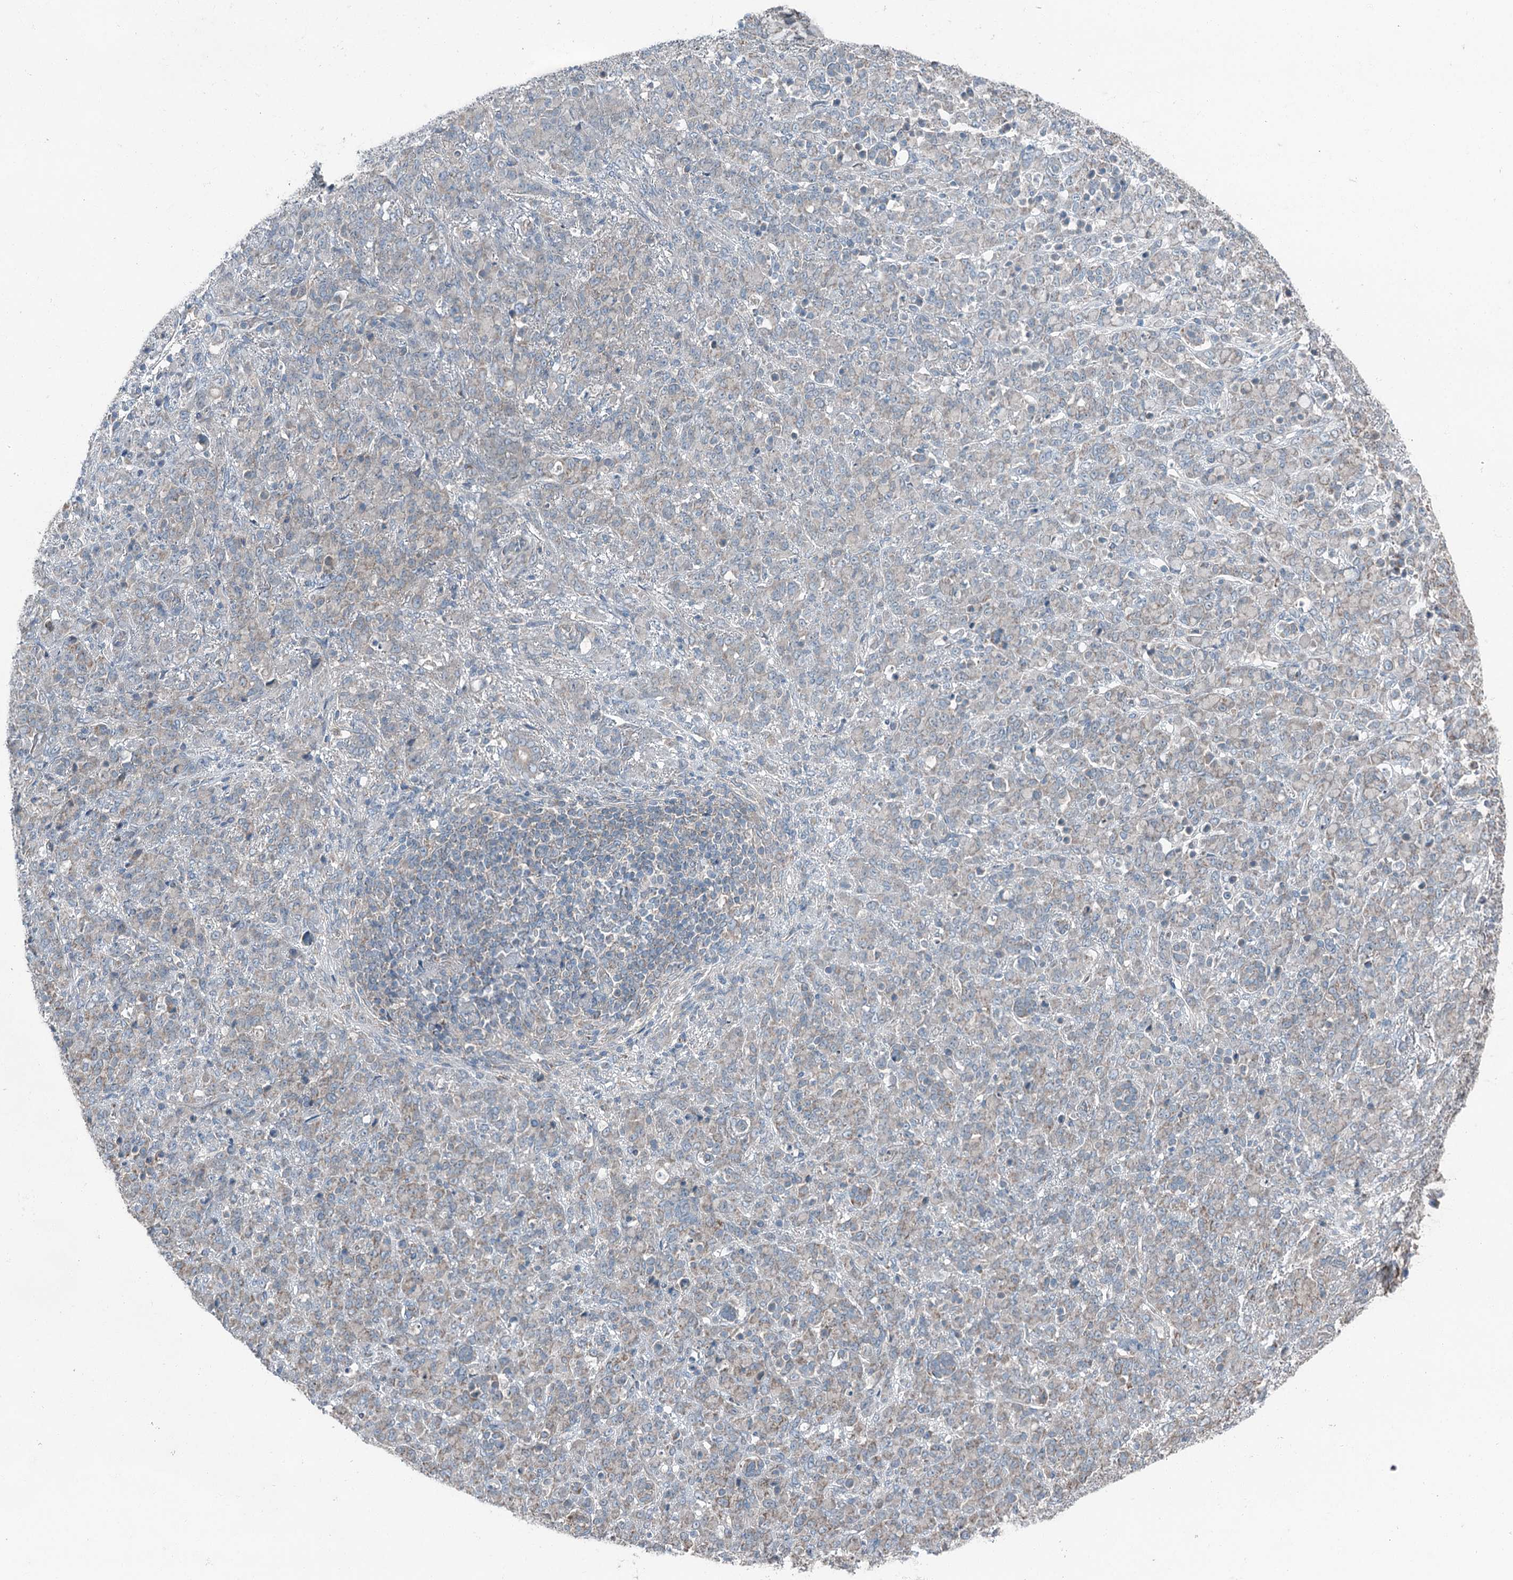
{"staining": {"intensity": "negative", "quantity": "none", "location": "none"}, "tissue": "stomach cancer", "cell_type": "Tumor cells", "image_type": "cancer", "snomed": [{"axis": "morphology", "description": "Adenocarcinoma, NOS"}, {"axis": "topography", "description": "Stomach"}], "caption": "There is no significant expression in tumor cells of stomach cancer (adenocarcinoma).", "gene": "SKIC3", "patient": {"sex": "female", "age": 79}}